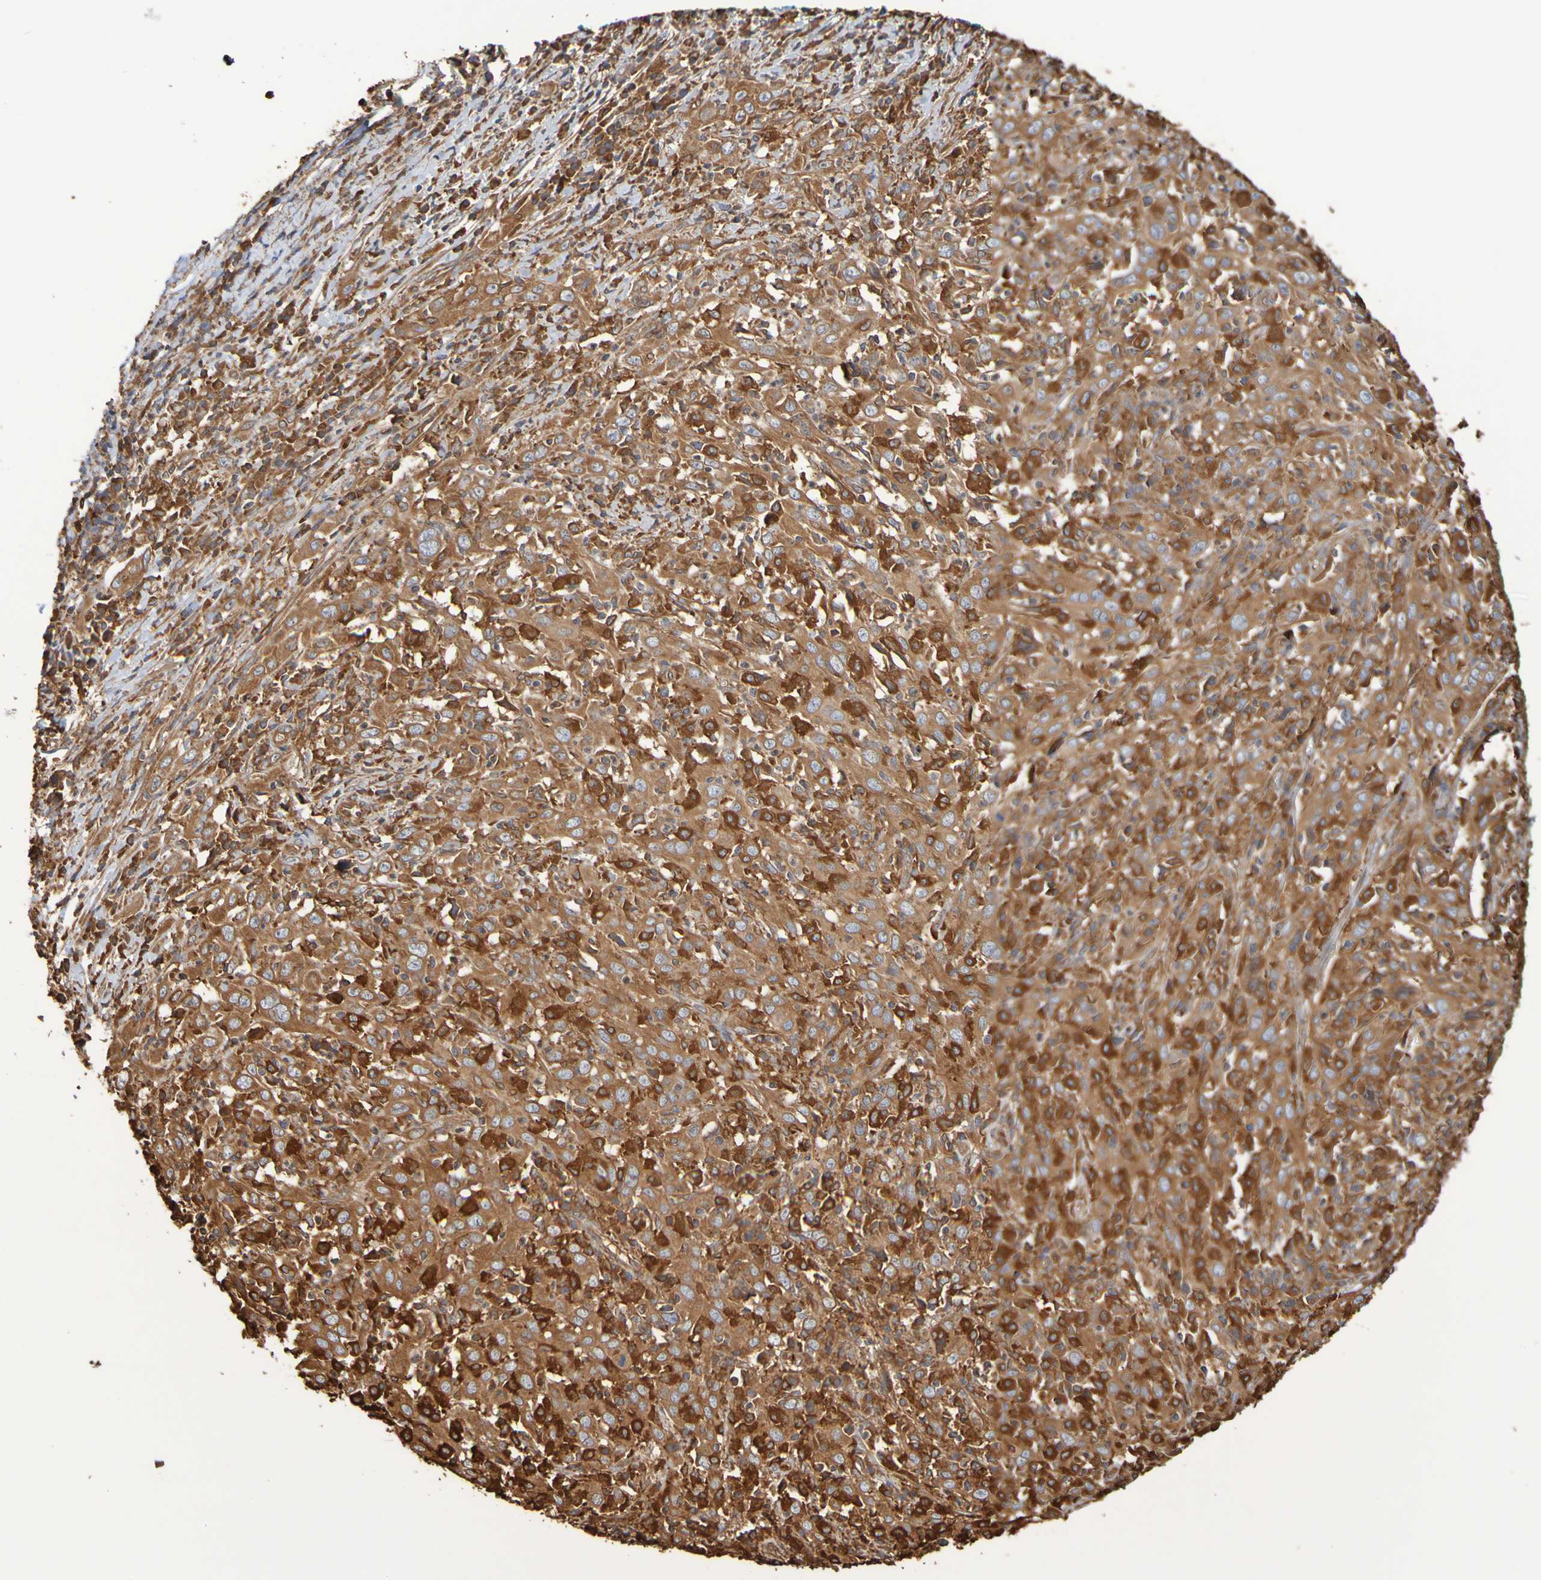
{"staining": {"intensity": "strong", "quantity": ">75%", "location": "cytoplasmic/membranous"}, "tissue": "cervical cancer", "cell_type": "Tumor cells", "image_type": "cancer", "snomed": [{"axis": "morphology", "description": "Squamous cell carcinoma, NOS"}, {"axis": "topography", "description": "Cervix"}], "caption": "This is a photomicrograph of IHC staining of squamous cell carcinoma (cervical), which shows strong expression in the cytoplasmic/membranous of tumor cells.", "gene": "RAB11A", "patient": {"sex": "female", "age": 46}}